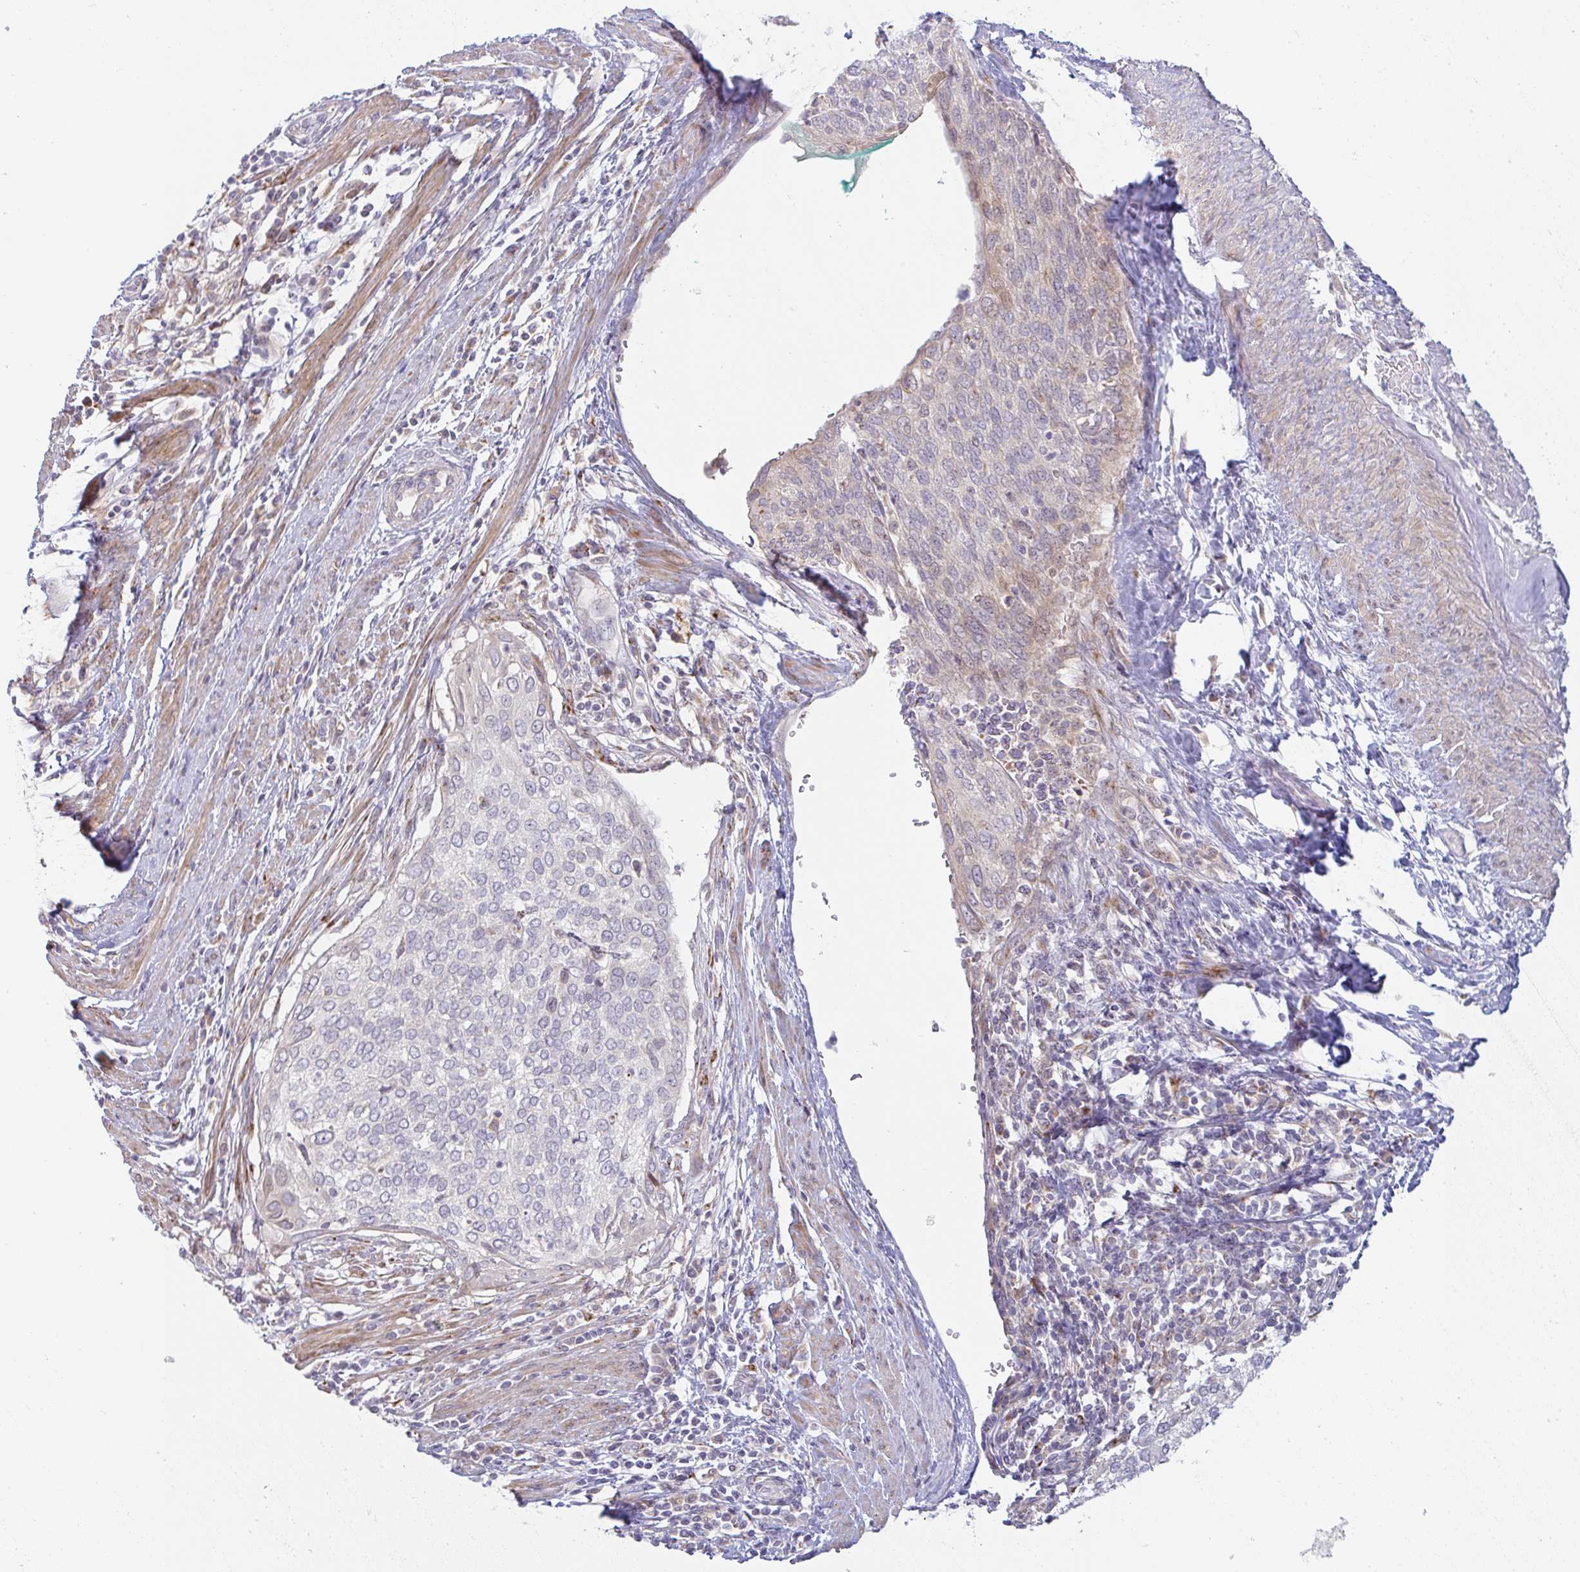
{"staining": {"intensity": "weak", "quantity": "<25%", "location": "cytoplasmic/membranous"}, "tissue": "cervical cancer", "cell_type": "Tumor cells", "image_type": "cancer", "snomed": [{"axis": "morphology", "description": "Squamous cell carcinoma, NOS"}, {"axis": "topography", "description": "Cervix"}], "caption": "Cervical squamous cell carcinoma stained for a protein using immunohistochemistry shows no expression tumor cells.", "gene": "MOB1A", "patient": {"sex": "female", "age": 38}}